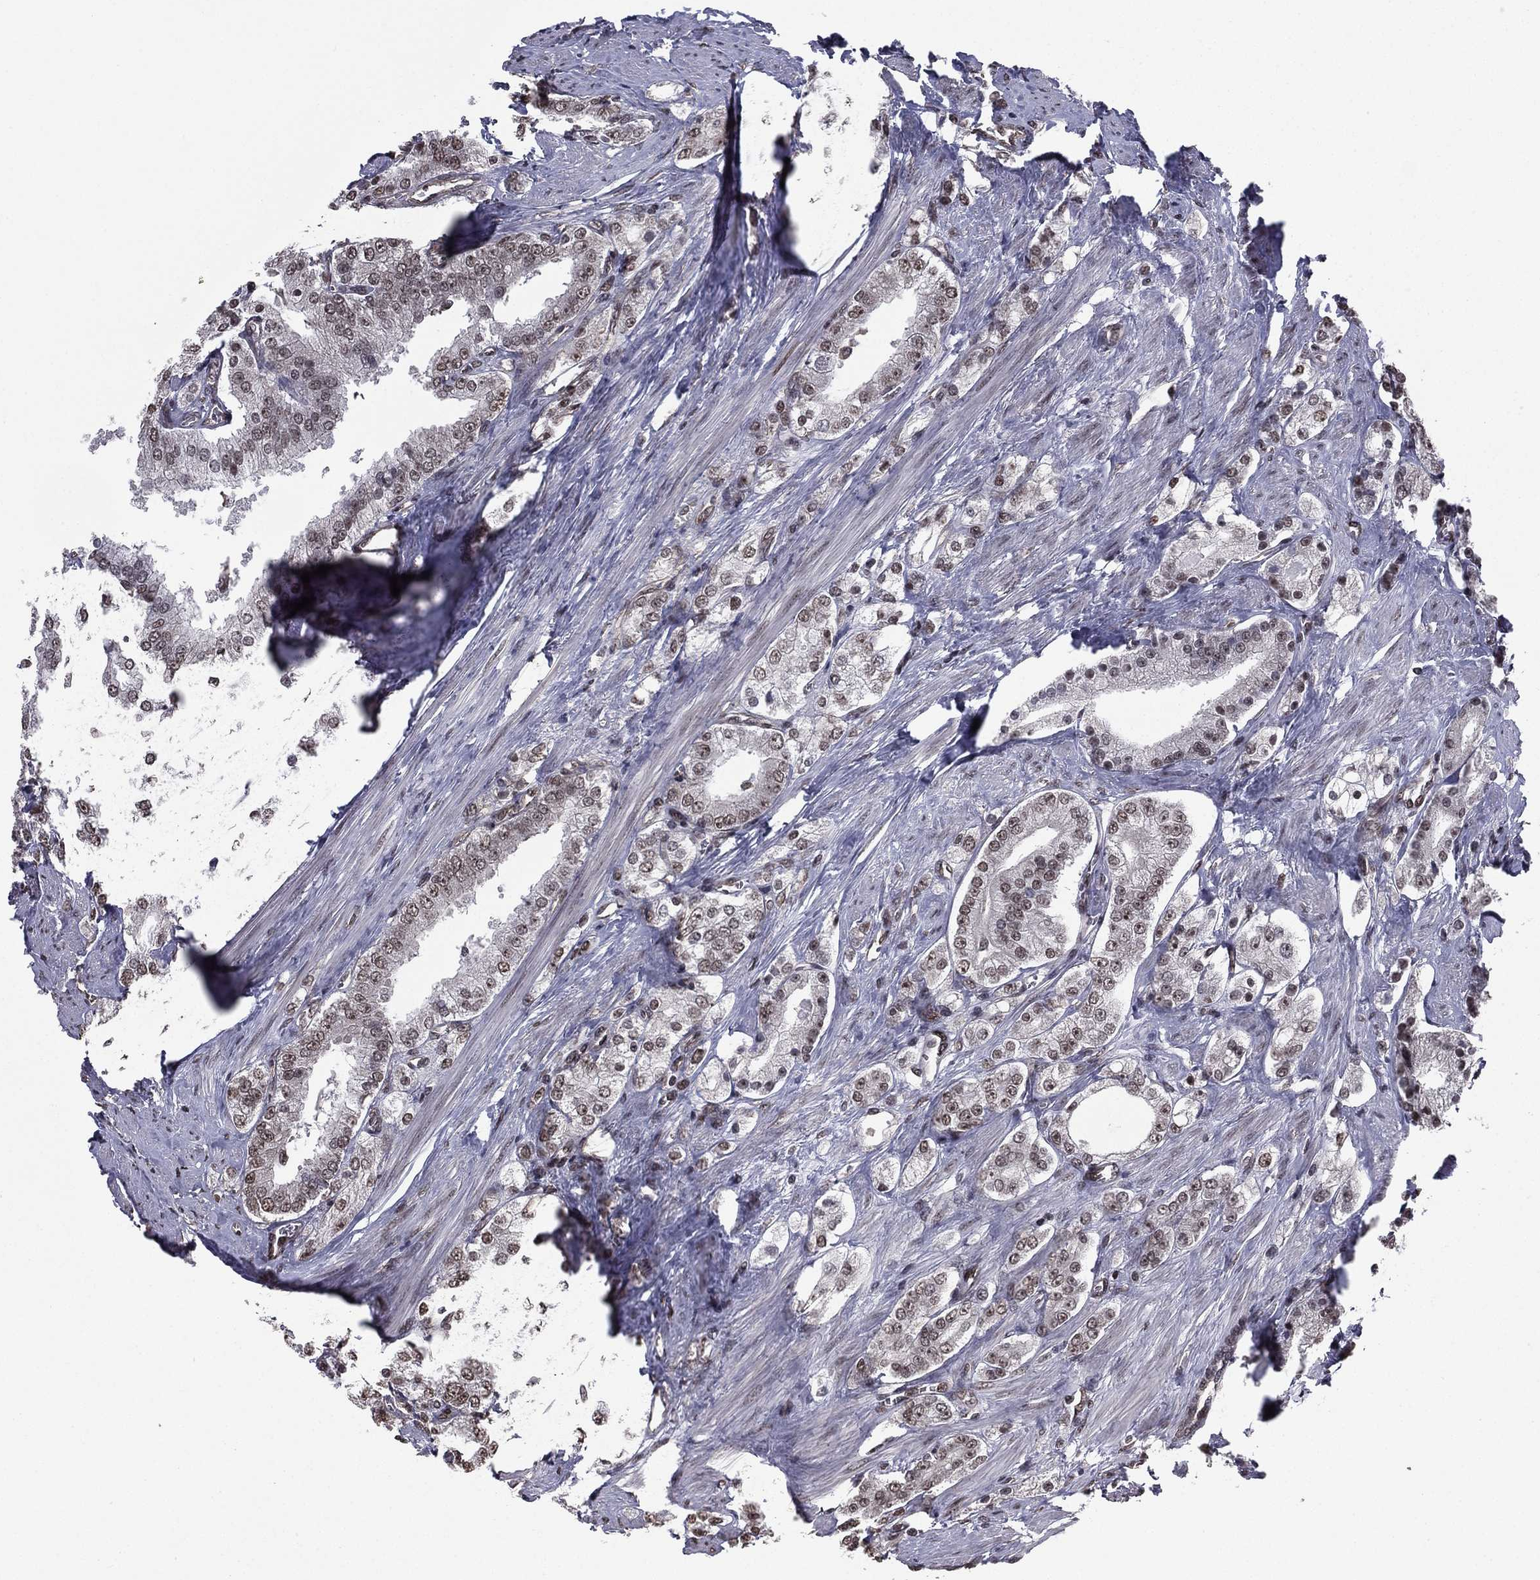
{"staining": {"intensity": "negative", "quantity": "none", "location": "none"}, "tissue": "prostate cancer", "cell_type": "Tumor cells", "image_type": "cancer", "snomed": [{"axis": "morphology", "description": "Adenocarcinoma, NOS"}, {"axis": "topography", "description": "Prostate and seminal vesicle, NOS"}, {"axis": "topography", "description": "Prostate"}], "caption": "Tumor cells are negative for protein expression in human adenocarcinoma (prostate).", "gene": "RARB", "patient": {"sex": "male", "age": 67}}